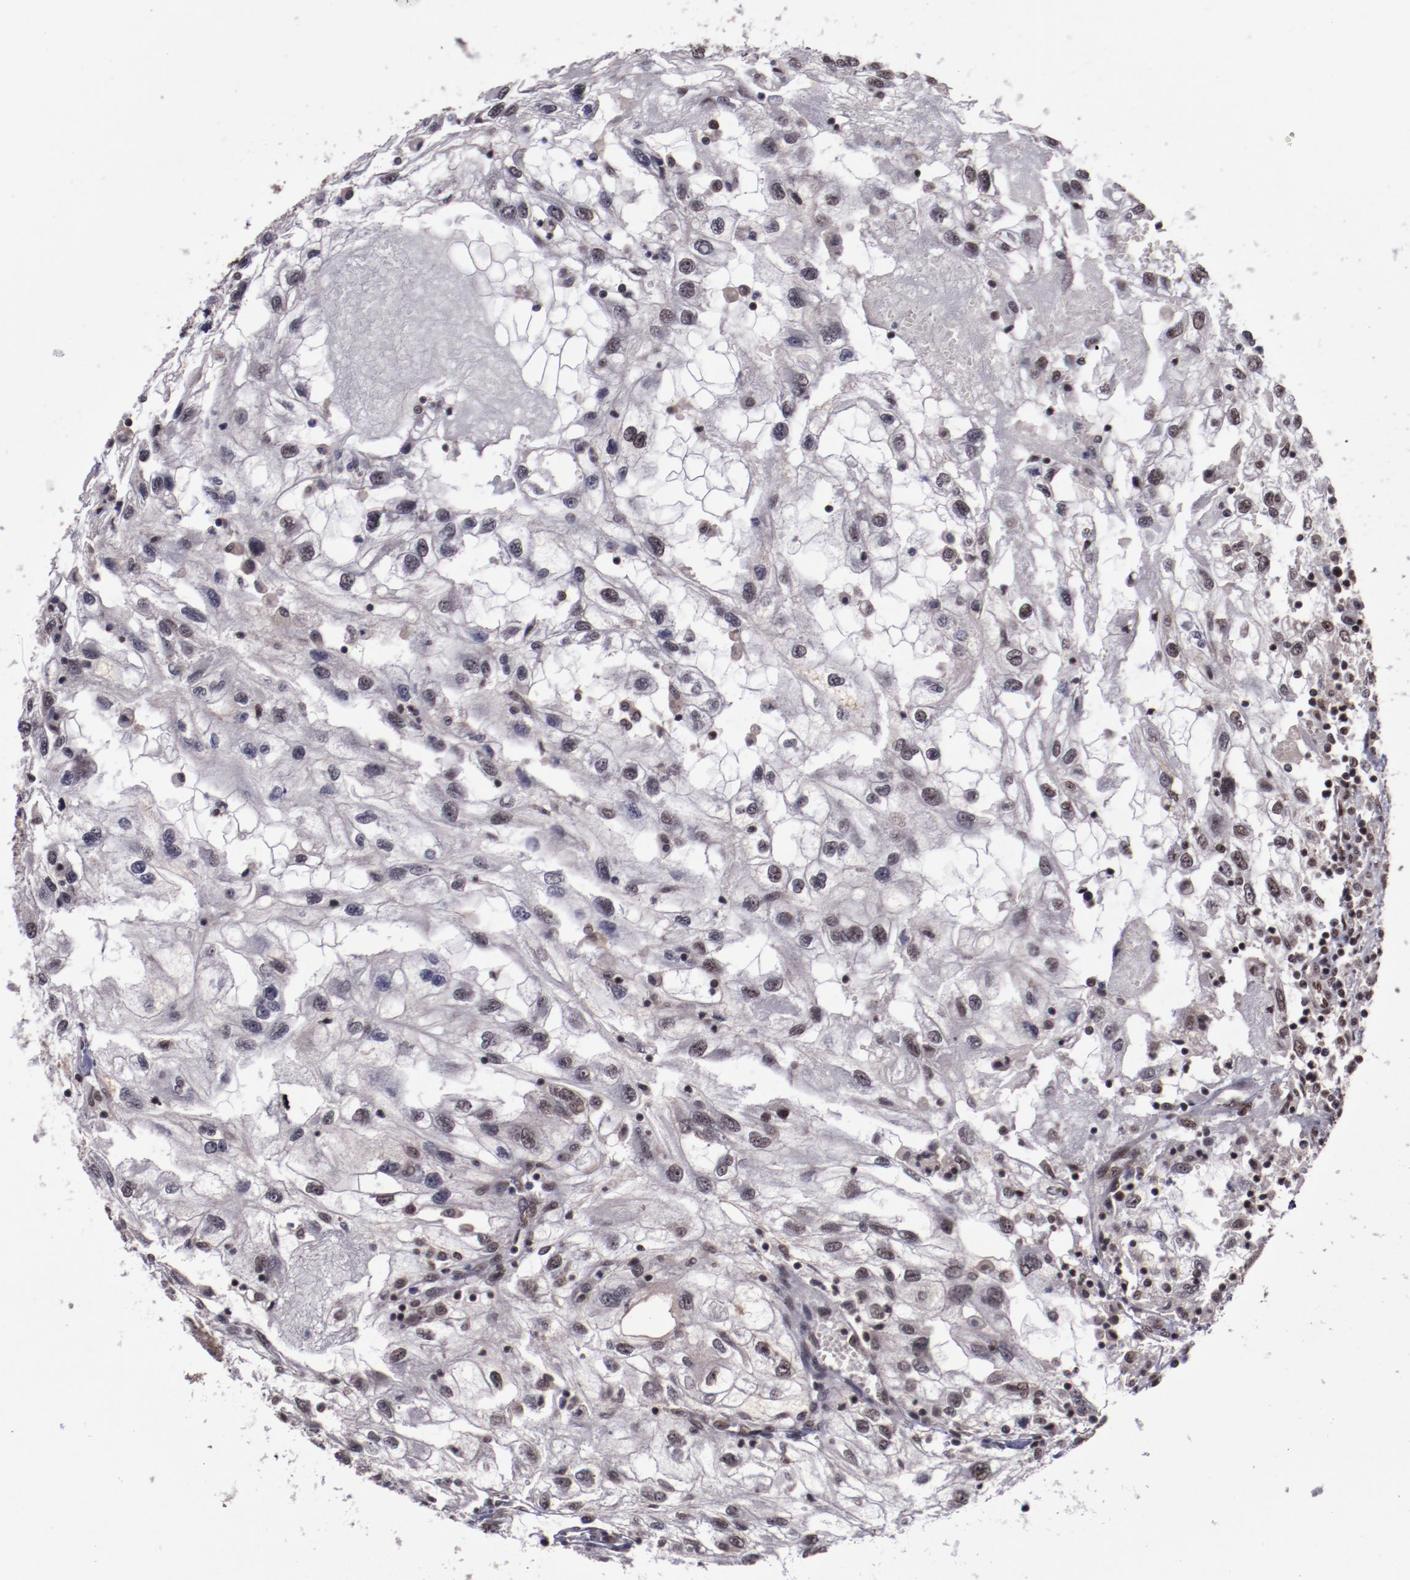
{"staining": {"intensity": "weak", "quantity": "25%-75%", "location": "nuclear"}, "tissue": "renal cancer", "cell_type": "Tumor cells", "image_type": "cancer", "snomed": [{"axis": "morphology", "description": "Normal tissue, NOS"}, {"axis": "morphology", "description": "Adenocarcinoma, NOS"}, {"axis": "topography", "description": "Kidney"}], "caption": "About 25%-75% of tumor cells in human renal cancer (adenocarcinoma) exhibit weak nuclear protein positivity as visualized by brown immunohistochemical staining.", "gene": "ERH", "patient": {"sex": "male", "age": 71}}